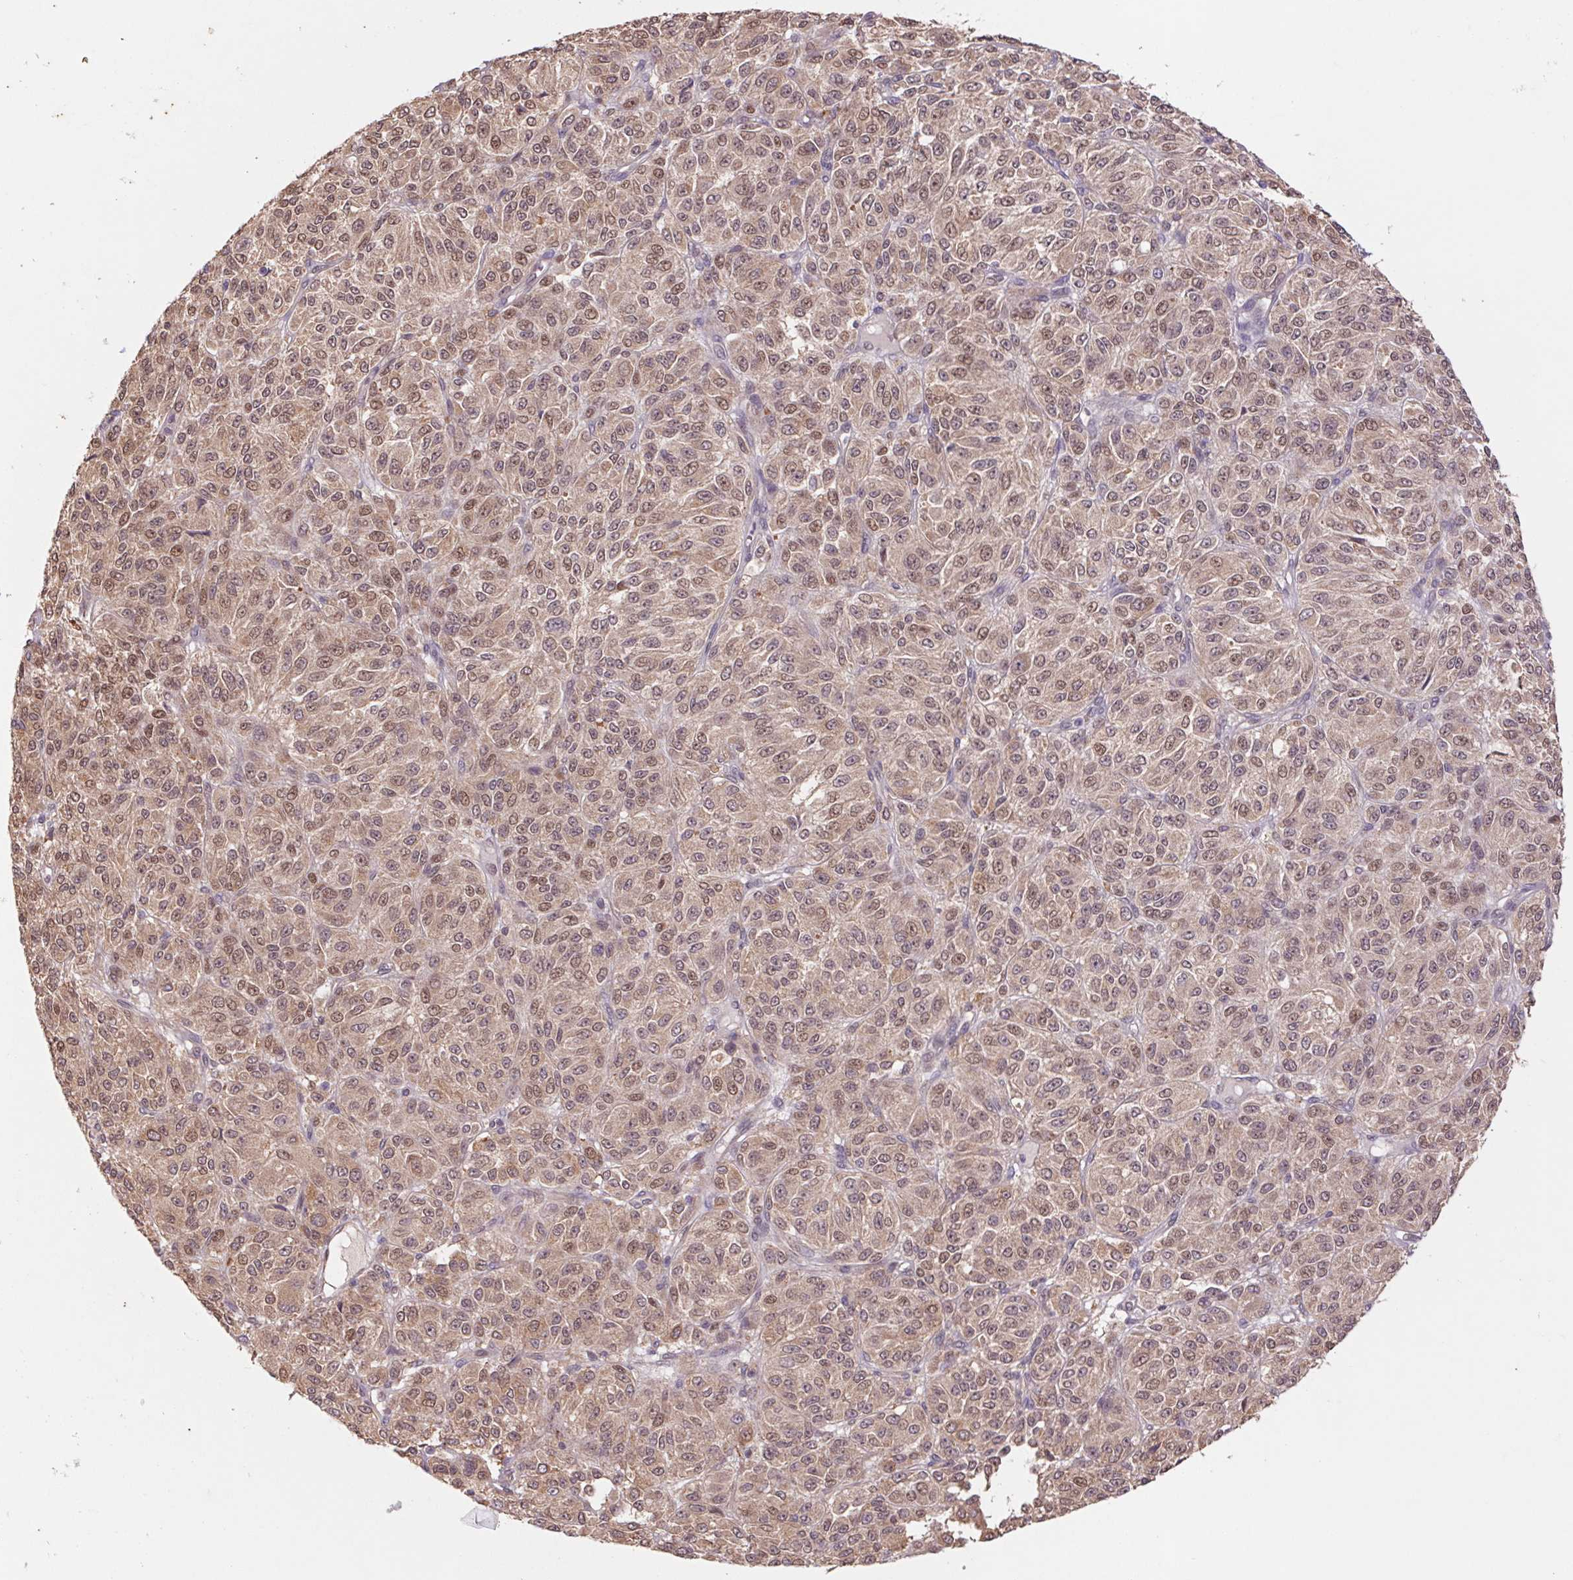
{"staining": {"intensity": "weak", "quantity": ">75%", "location": "nuclear"}, "tissue": "melanoma", "cell_type": "Tumor cells", "image_type": "cancer", "snomed": [{"axis": "morphology", "description": "Malignant melanoma, Metastatic site"}, {"axis": "topography", "description": "Brain"}], "caption": "Protein expression analysis of human malignant melanoma (metastatic site) reveals weak nuclear expression in about >75% of tumor cells. The staining was performed using DAB (3,3'-diaminobenzidine) to visualize the protein expression in brown, while the nuclei were stained in blue with hematoxylin (Magnification: 20x).", "gene": "RRM1", "patient": {"sex": "female", "age": 56}}